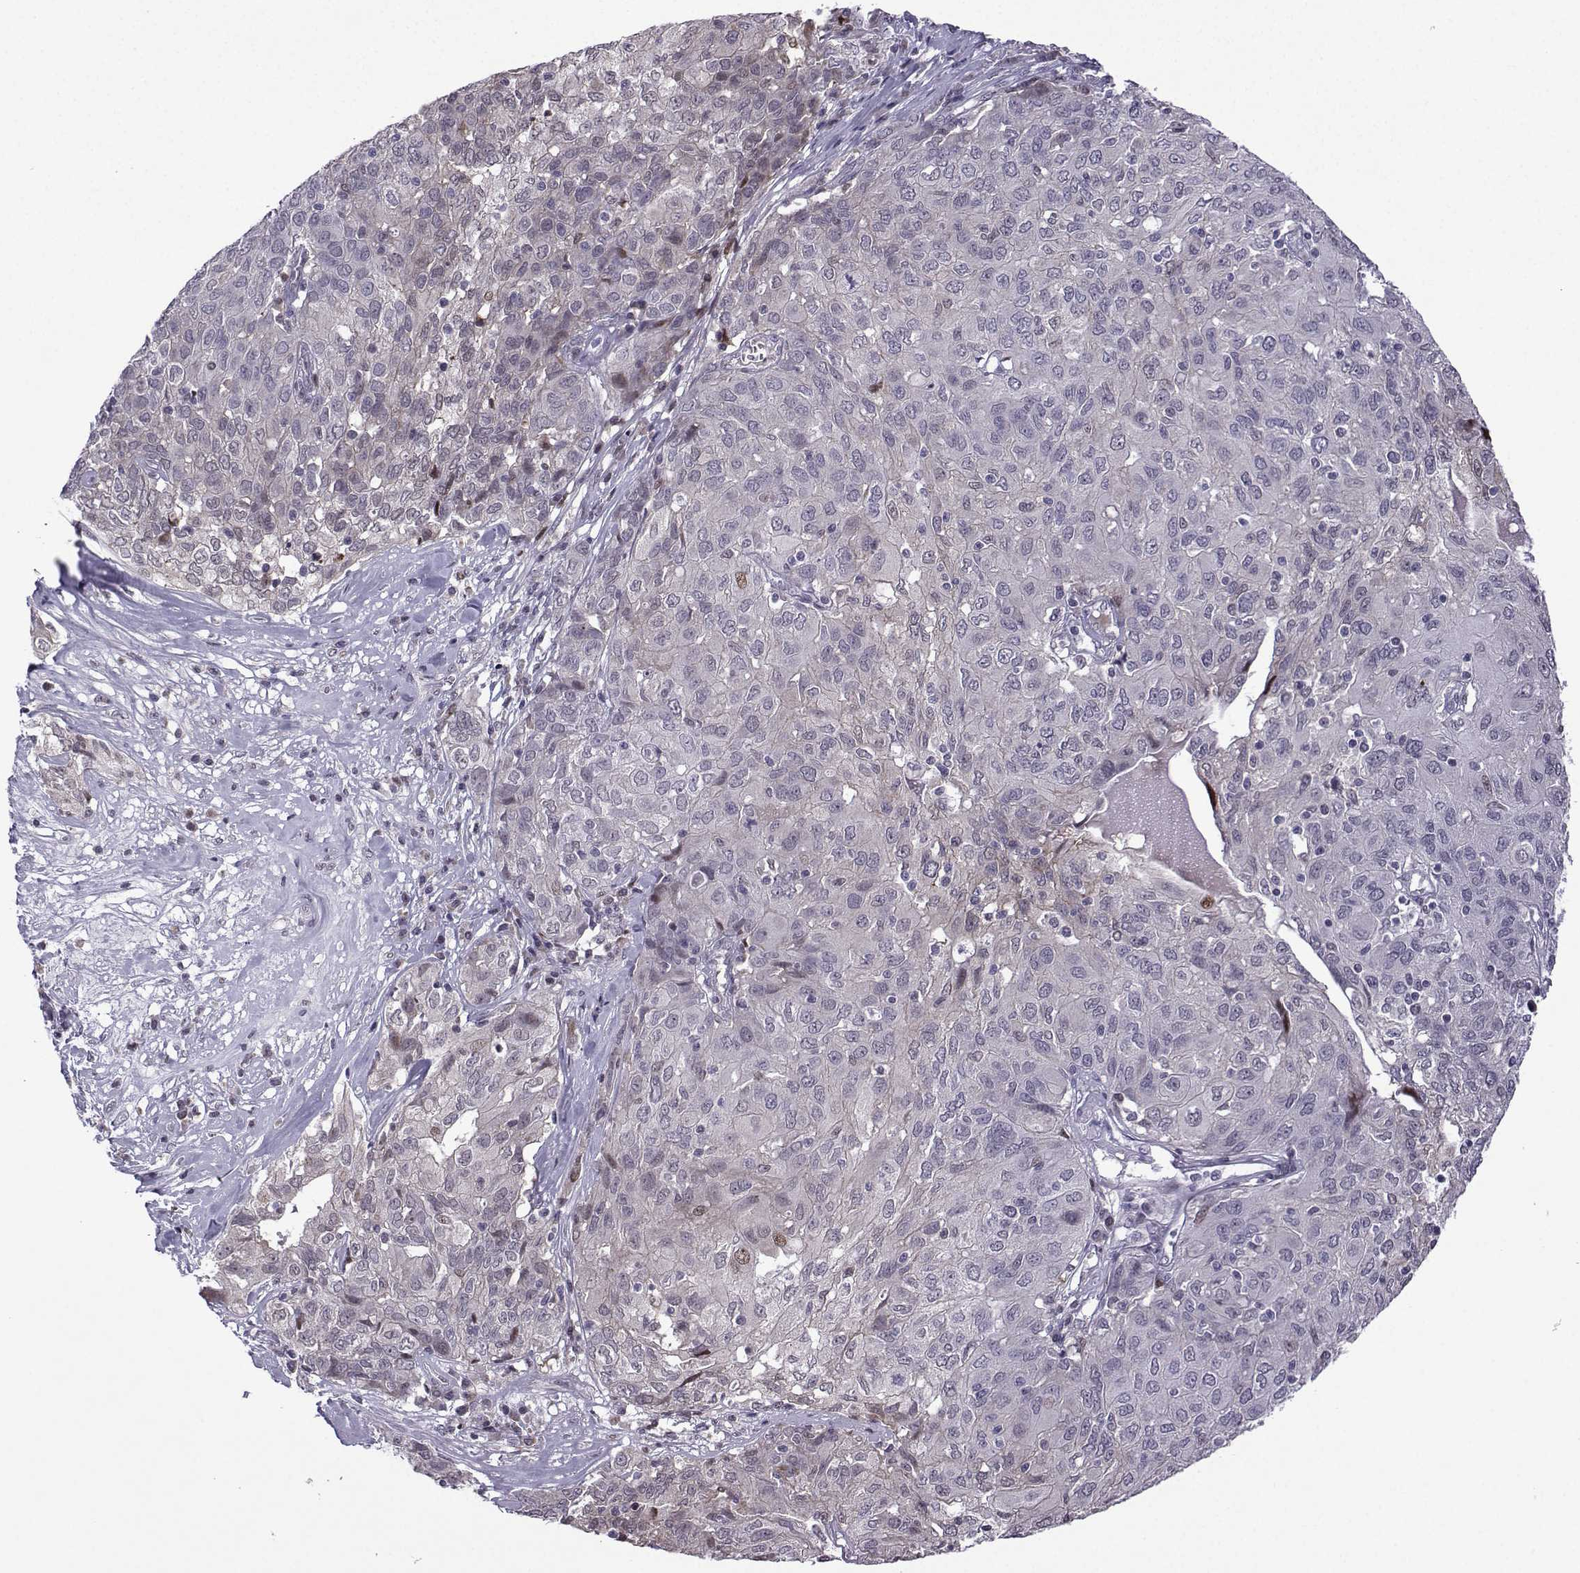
{"staining": {"intensity": "negative", "quantity": "none", "location": "none"}, "tissue": "ovarian cancer", "cell_type": "Tumor cells", "image_type": "cancer", "snomed": [{"axis": "morphology", "description": "Carcinoma, endometroid"}, {"axis": "topography", "description": "Ovary"}], "caption": "Endometroid carcinoma (ovarian) stained for a protein using immunohistochemistry displays no expression tumor cells.", "gene": "FGF3", "patient": {"sex": "female", "age": 50}}